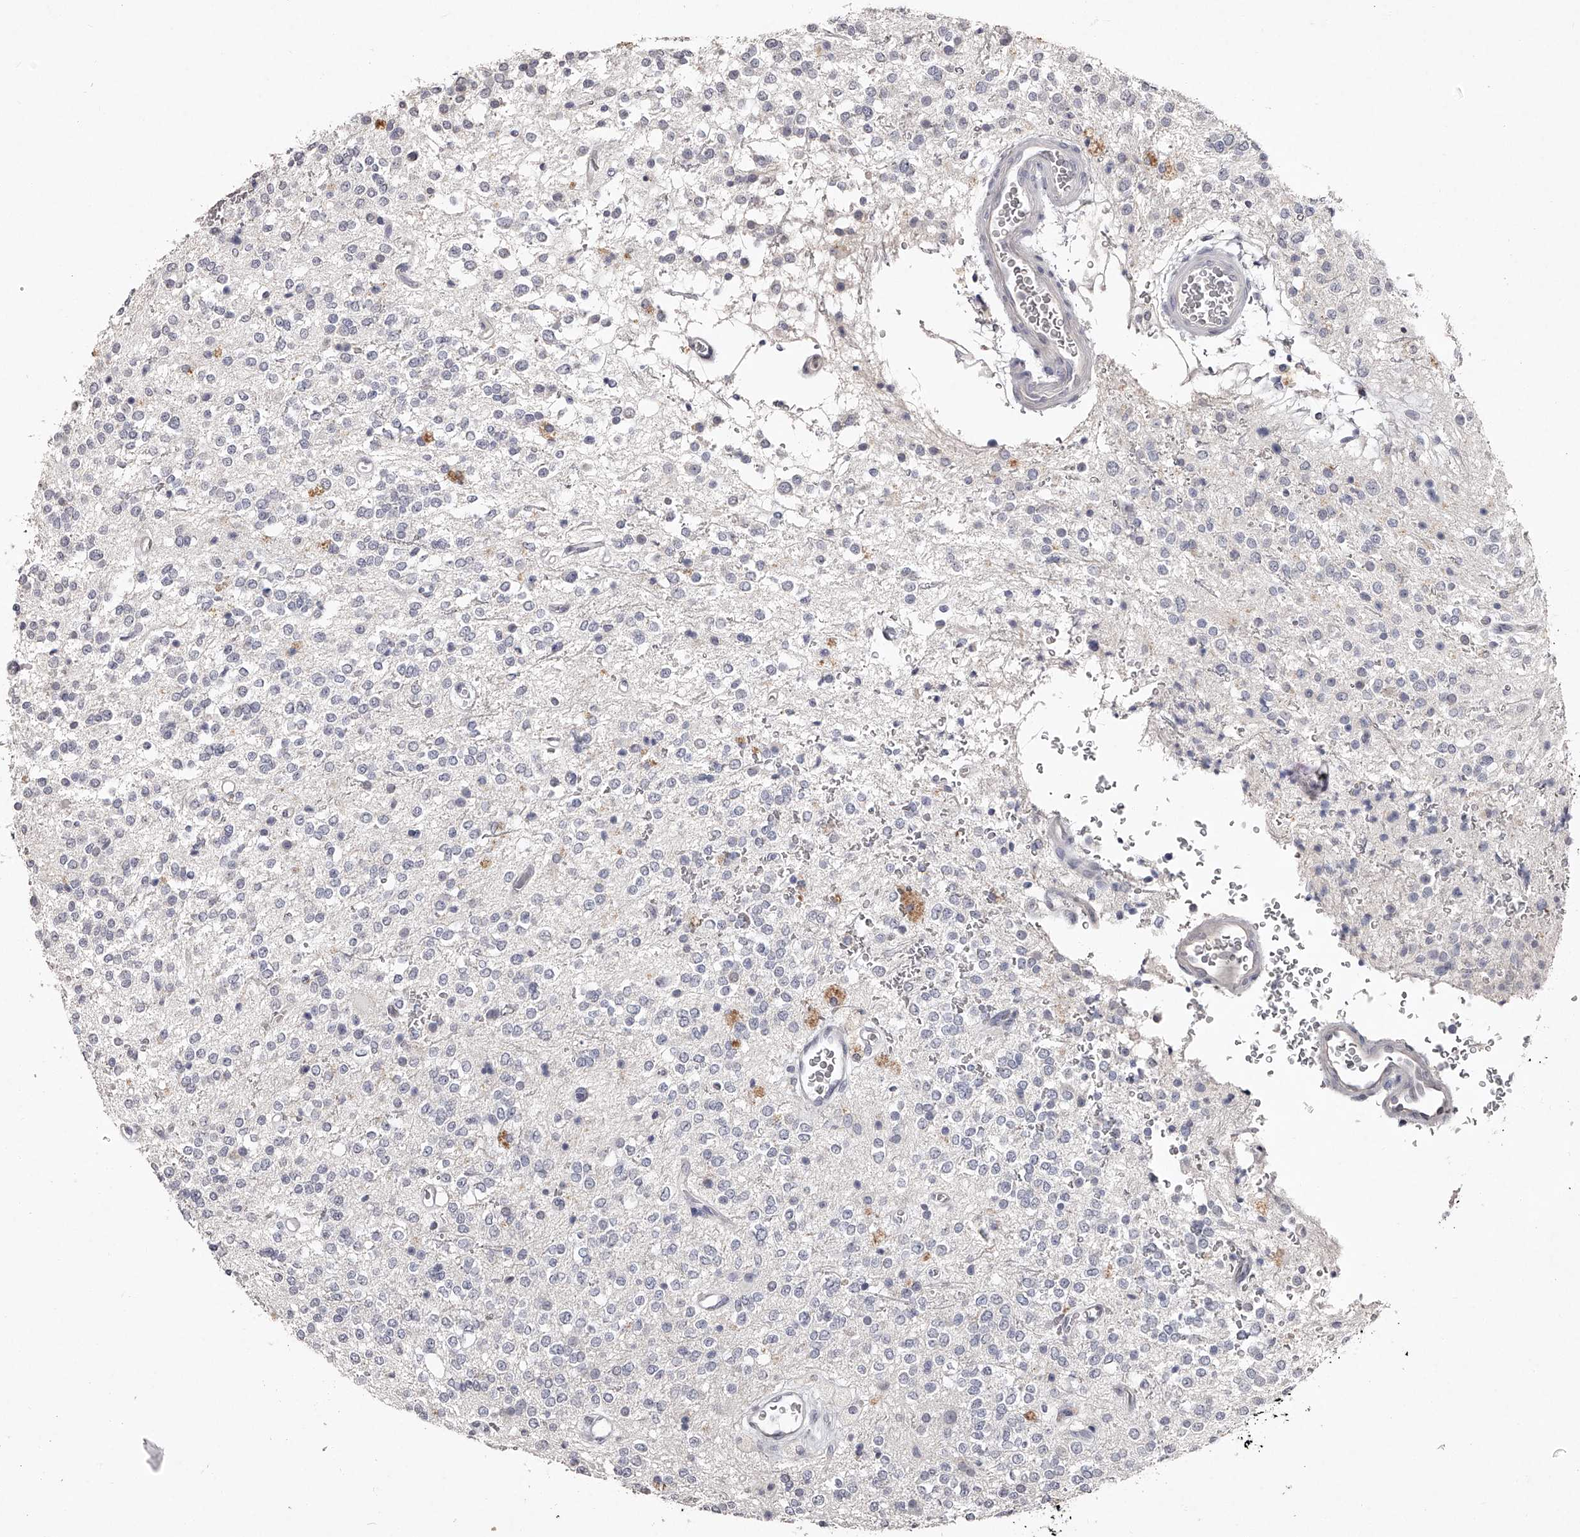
{"staining": {"intensity": "negative", "quantity": "none", "location": "none"}, "tissue": "glioma", "cell_type": "Tumor cells", "image_type": "cancer", "snomed": [{"axis": "morphology", "description": "Glioma, malignant, High grade"}, {"axis": "topography", "description": "Brain"}], "caption": "Immunohistochemistry (IHC) of glioma shows no positivity in tumor cells.", "gene": "NT5DC1", "patient": {"sex": "male", "age": 34}}